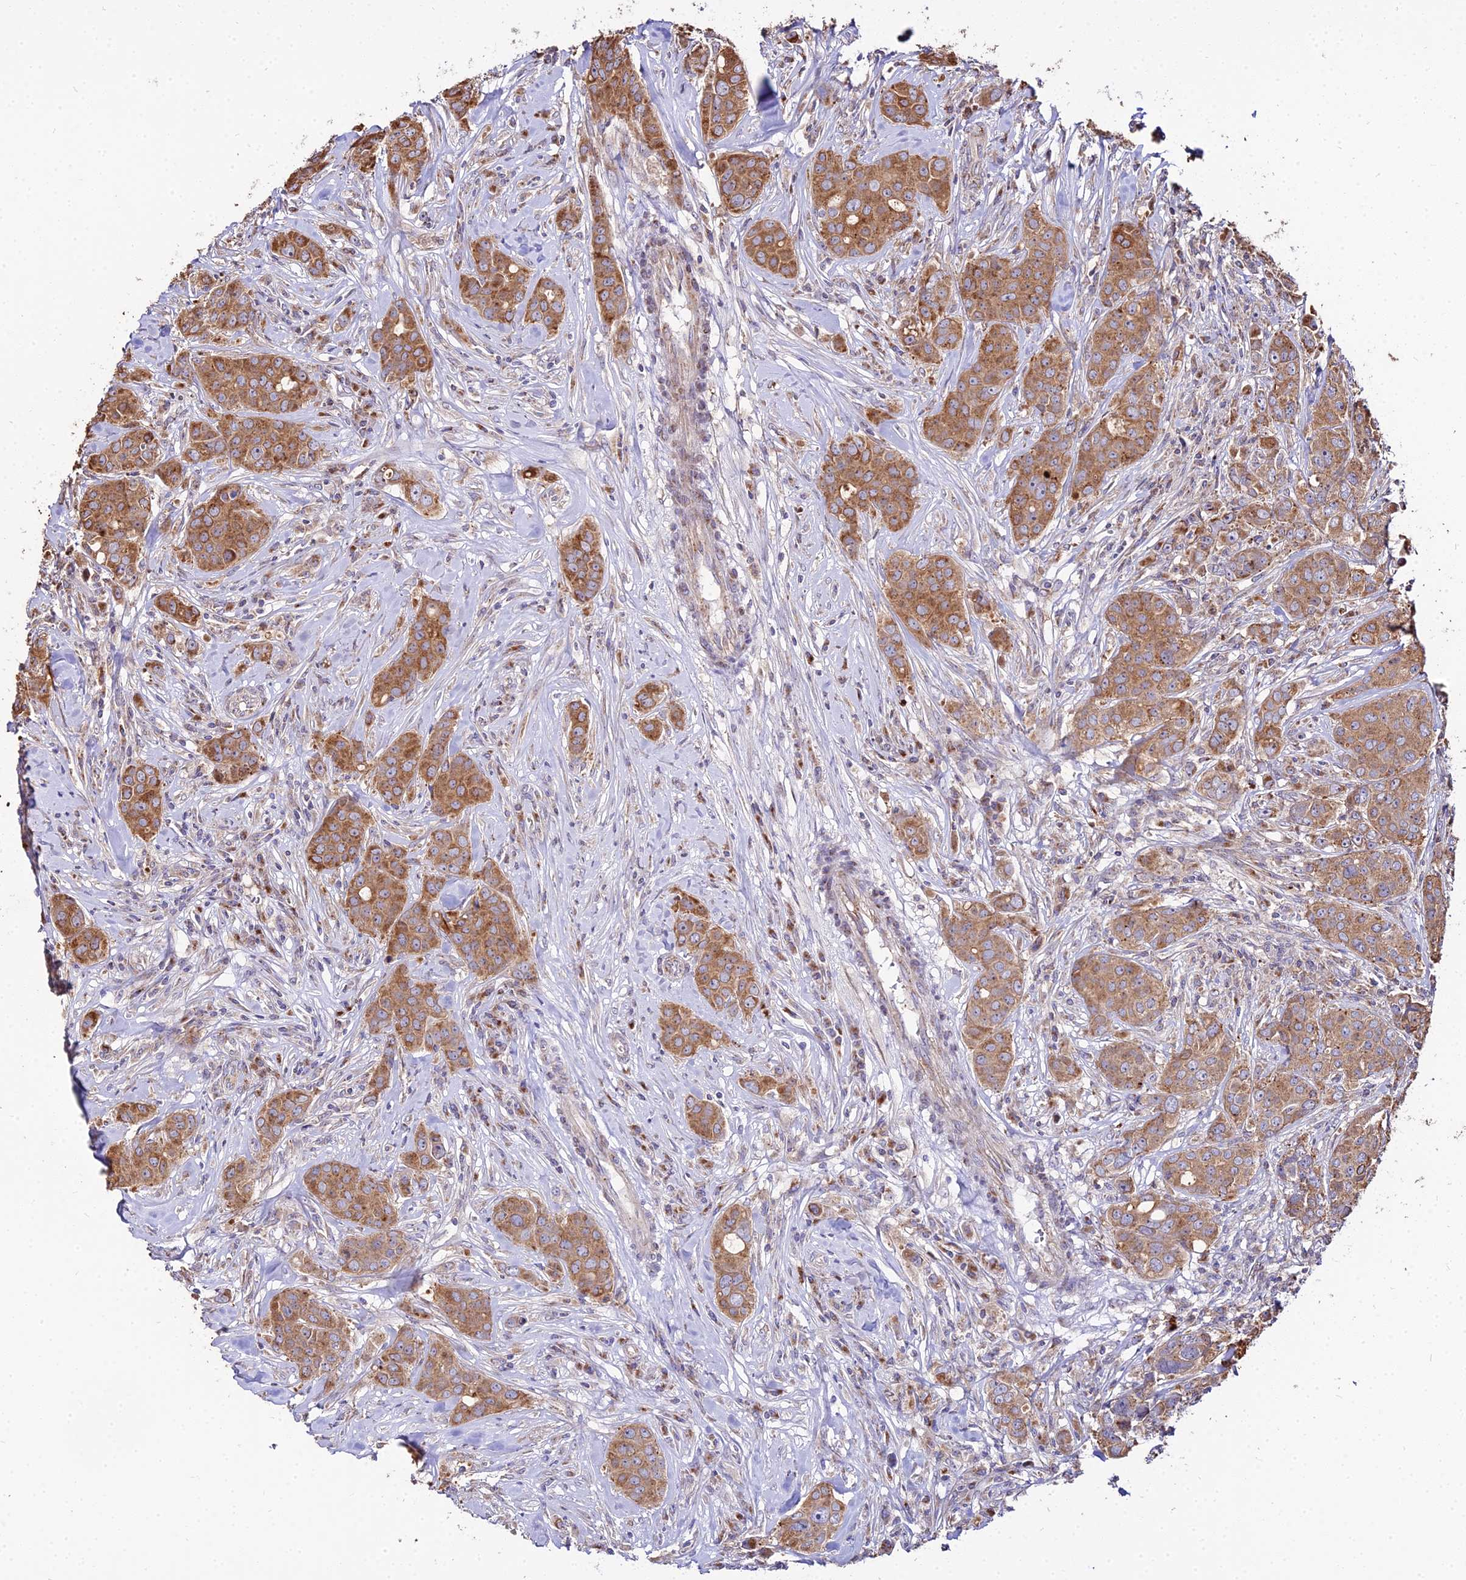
{"staining": {"intensity": "strong", "quantity": ">75%", "location": "cytoplasmic/membranous"}, "tissue": "breast cancer", "cell_type": "Tumor cells", "image_type": "cancer", "snomed": [{"axis": "morphology", "description": "Duct carcinoma"}, {"axis": "topography", "description": "Breast"}], "caption": "Brown immunohistochemical staining in breast cancer (intraductal carcinoma) shows strong cytoplasmic/membranous staining in about >75% of tumor cells. (Brightfield microscopy of DAB IHC at high magnification).", "gene": "PEX19", "patient": {"sex": "female", "age": 43}}